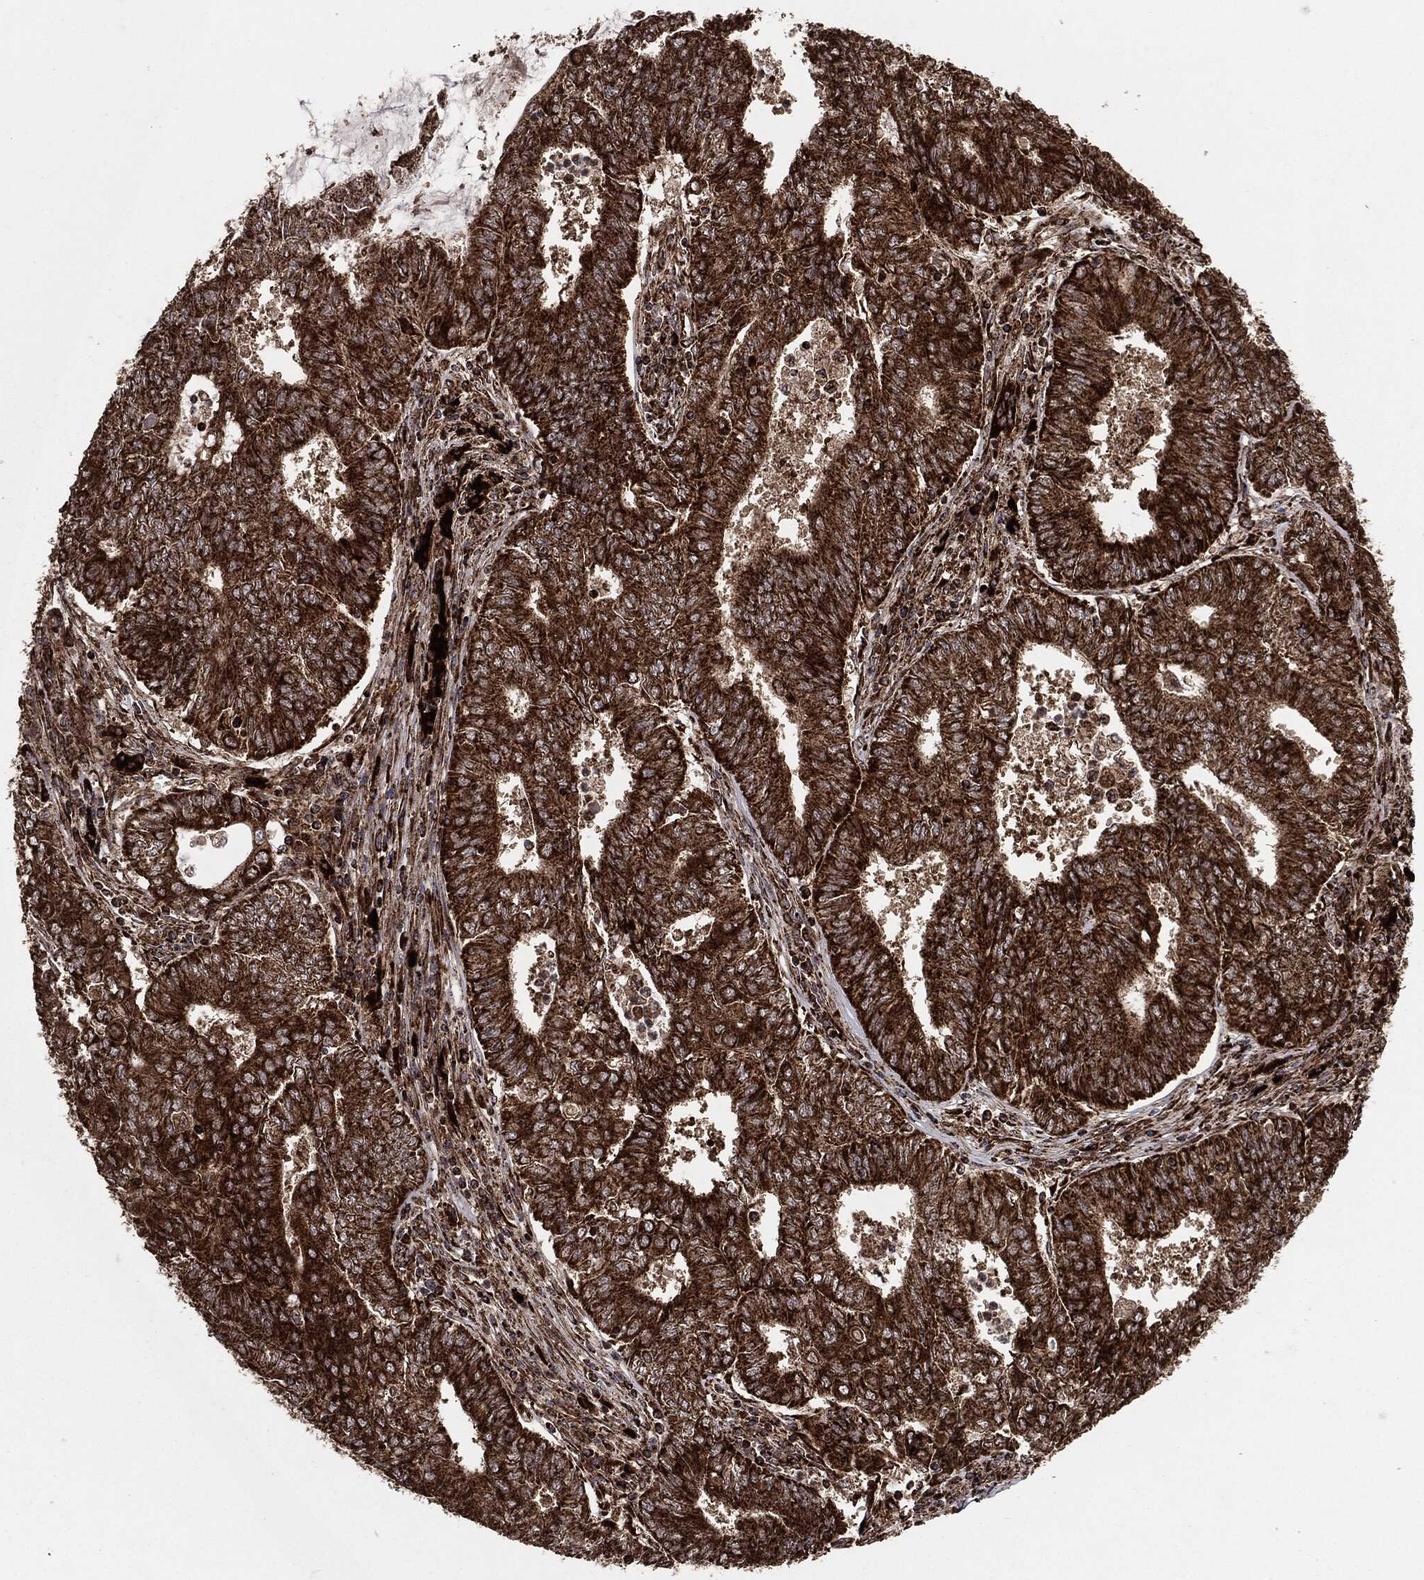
{"staining": {"intensity": "strong", "quantity": ">75%", "location": "cytoplasmic/membranous"}, "tissue": "endometrial cancer", "cell_type": "Tumor cells", "image_type": "cancer", "snomed": [{"axis": "morphology", "description": "Adenocarcinoma, NOS"}, {"axis": "topography", "description": "Endometrium"}], "caption": "Immunohistochemistry of endometrial cancer (adenocarcinoma) exhibits high levels of strong cytoplasmic/membranous expression in approximately >75% of tumor cells.", "gene": "MAP2K1", "patient": {"sex": "female", "age": 62}}